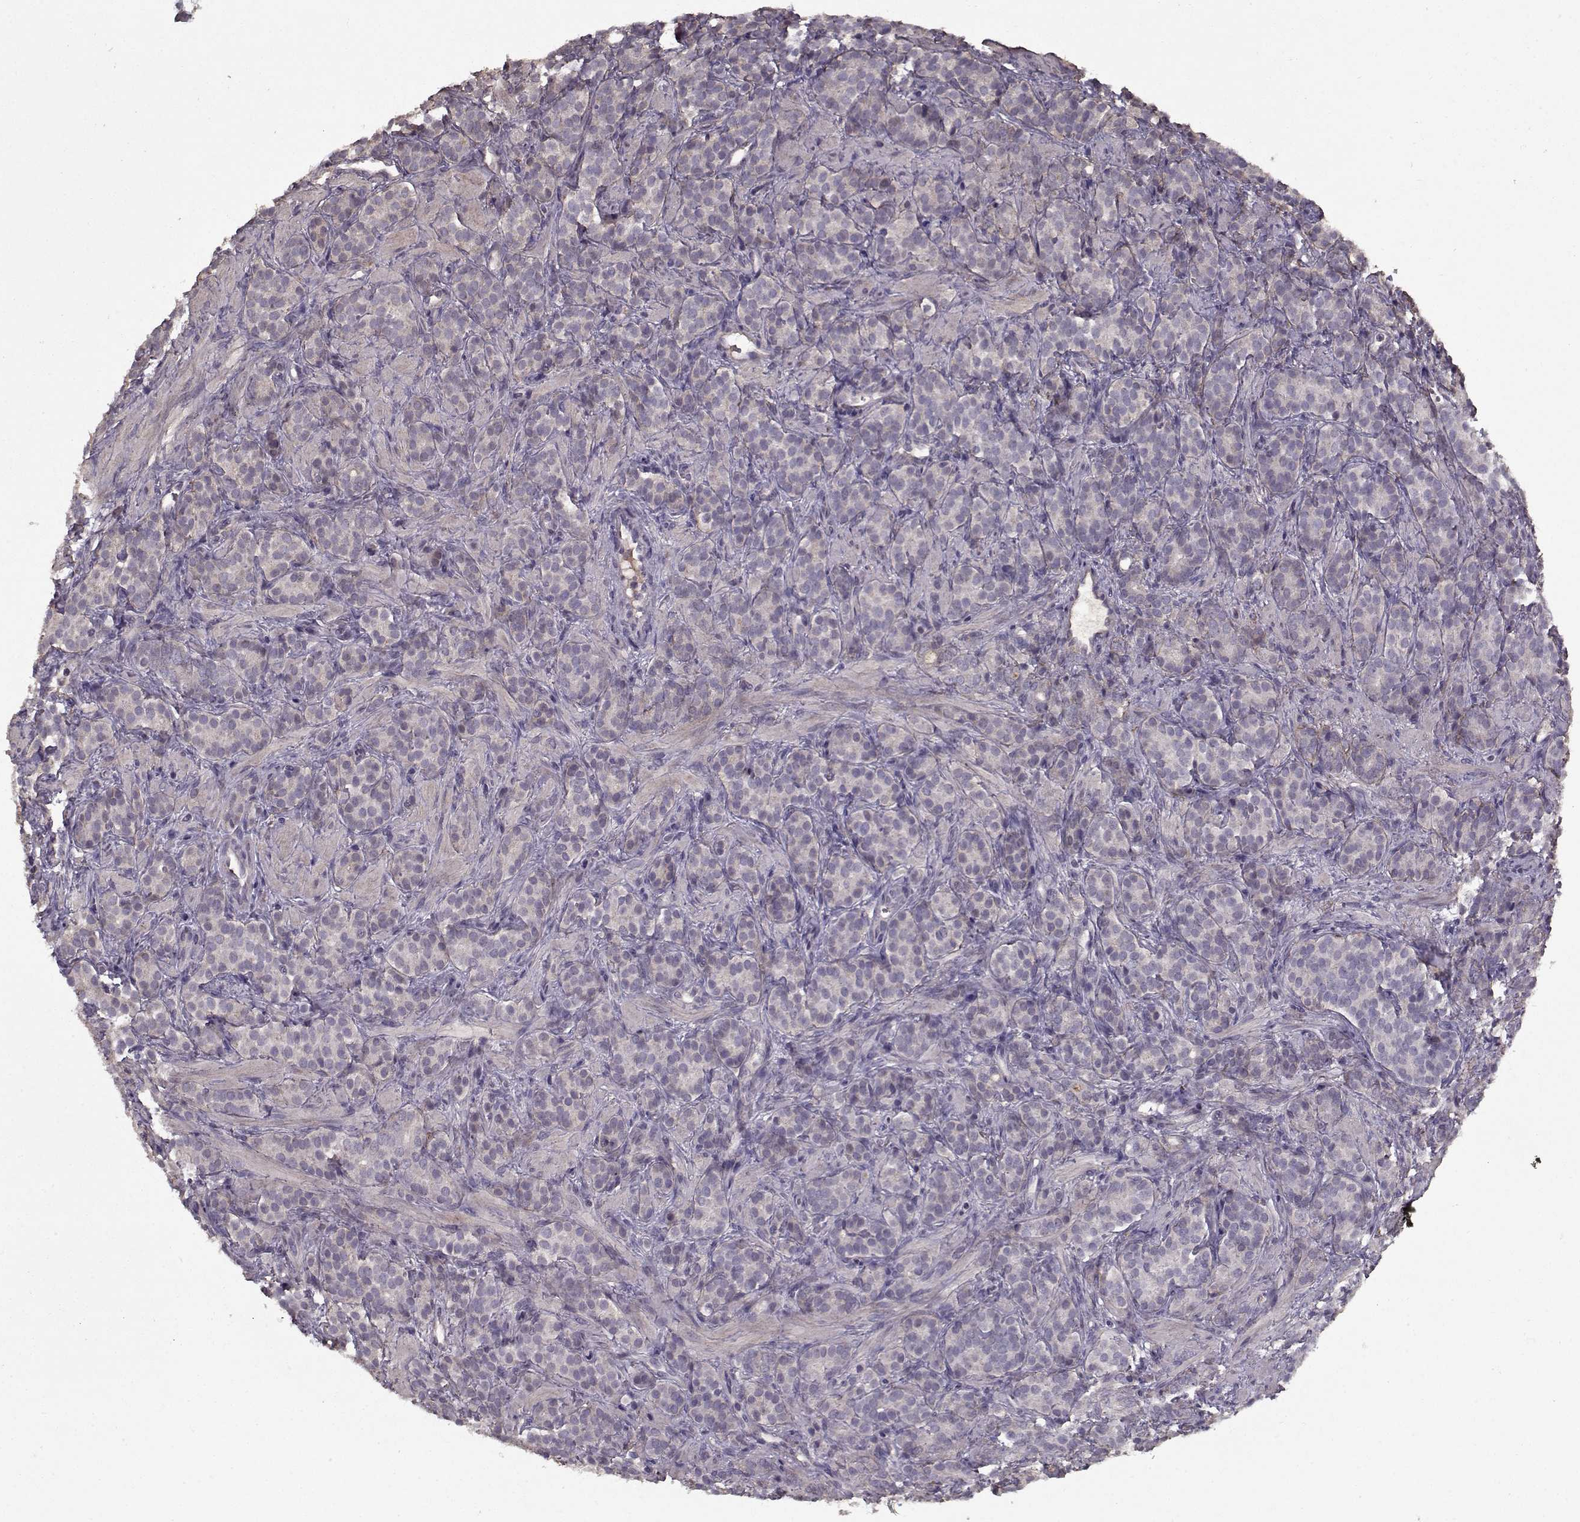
{"staining": {"intensity": "negative", "quantity": "none", "location": "none"}, "tissue": "prostate cancer", "cell_type": "Tumor cells", "image_type": "cancer", "snomed": [{"axis": "morphology", "description": "Adenocarcinoma, High grade"}, {"axis": "topography", "description": "Prostate"}], "caption": "Tumor cells show no significant protein expression in prostate cancer.", "gene": "LAMA2", "patient": {"sex": "male", "age": 84}}